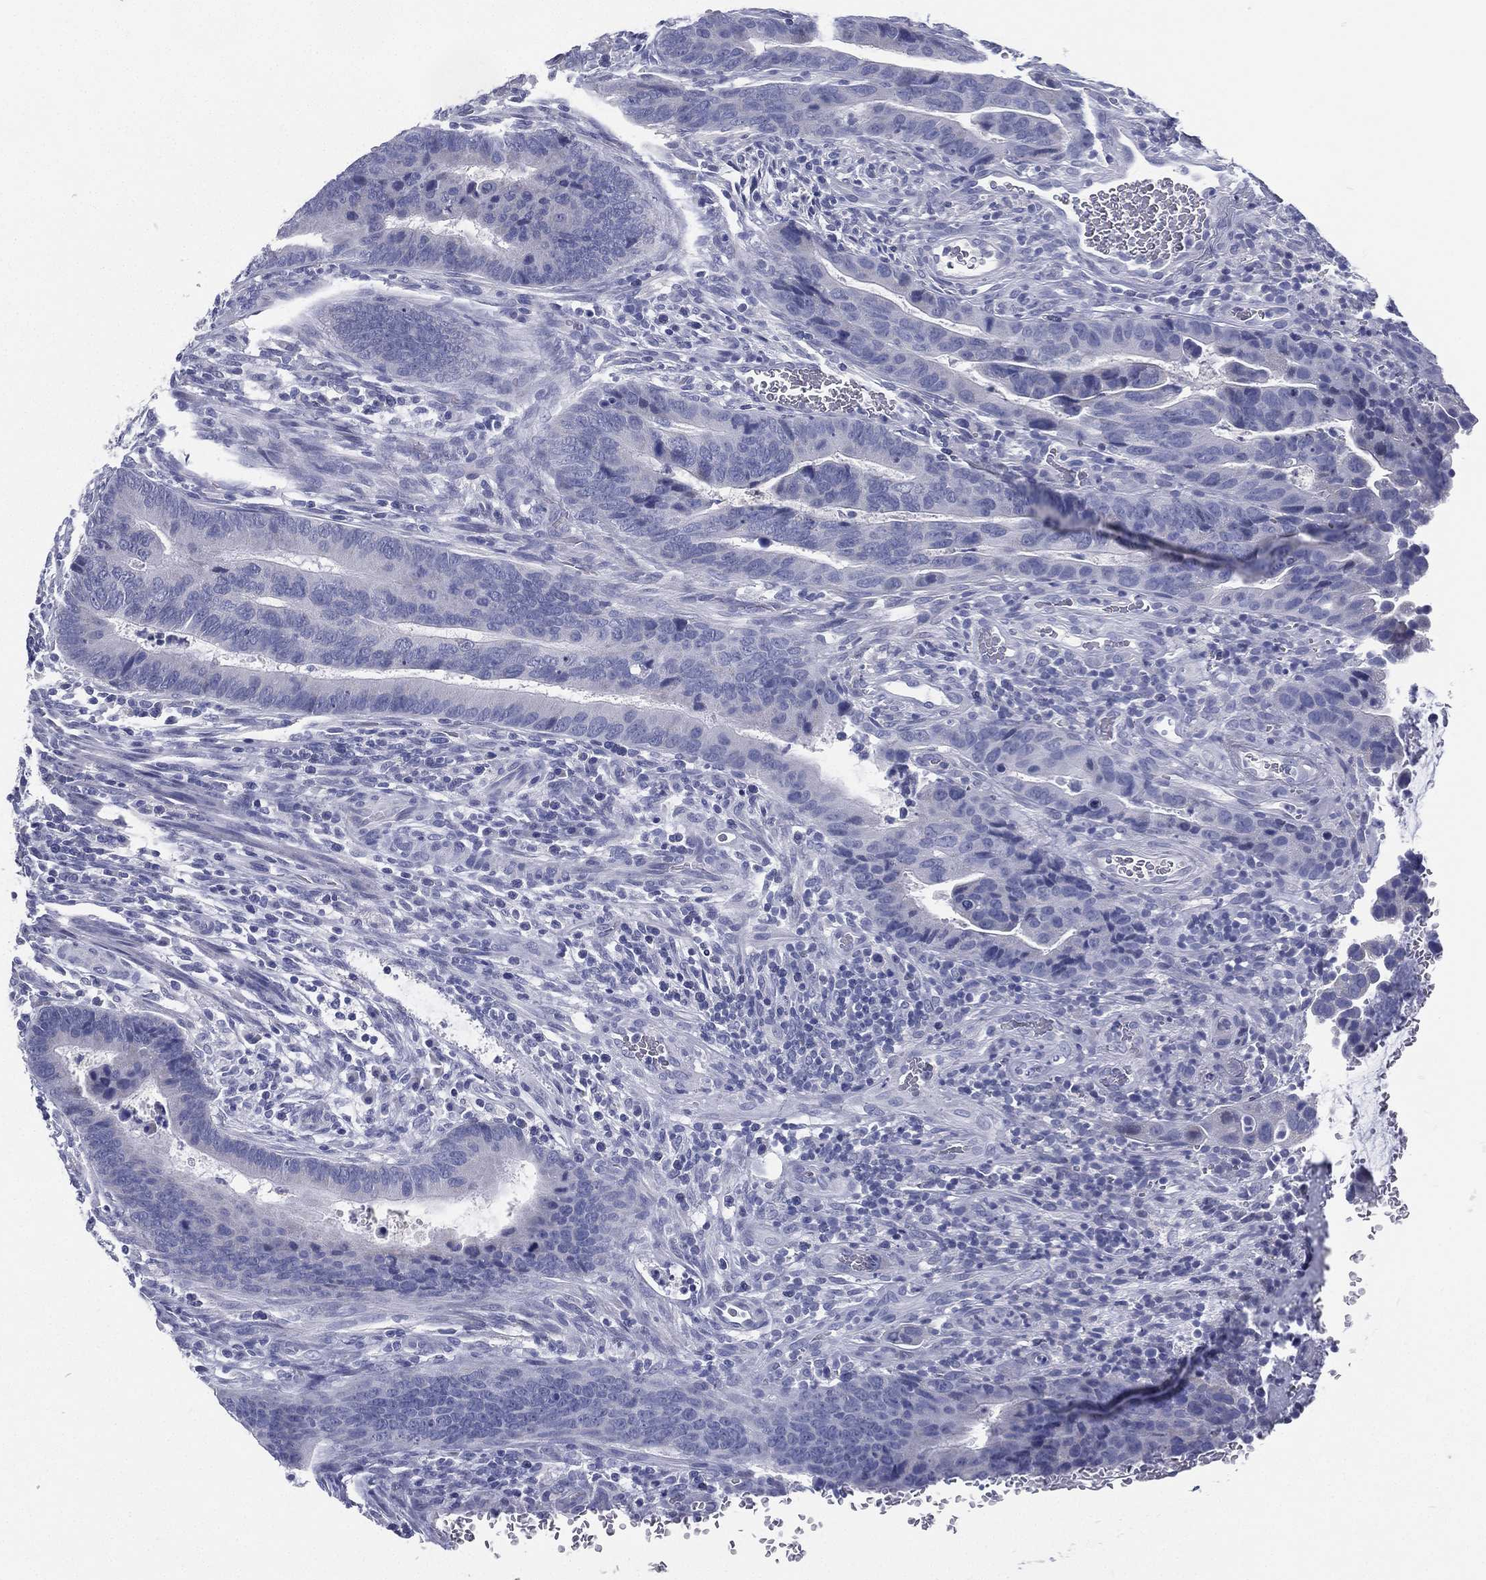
{"staining": {"intensity": "negative", "quantity": "none", "location": "none"}, "tissue": "colorectal cancer", "cell_type": "Tumor cells", "image_type": "cancer", "snomed": [{"axis": "morphology", "description": "Adenocarcinoma, NOS"}, {"axis": "topography", "description": "Colon"}], "caption": "Immunohistochemistry (IHC) of human adenocarcinoma (colorectal) reveals no positivity in tumor cells.", "gene": "RSPH4A", "patient": {"sex": "female", "age": 56}}